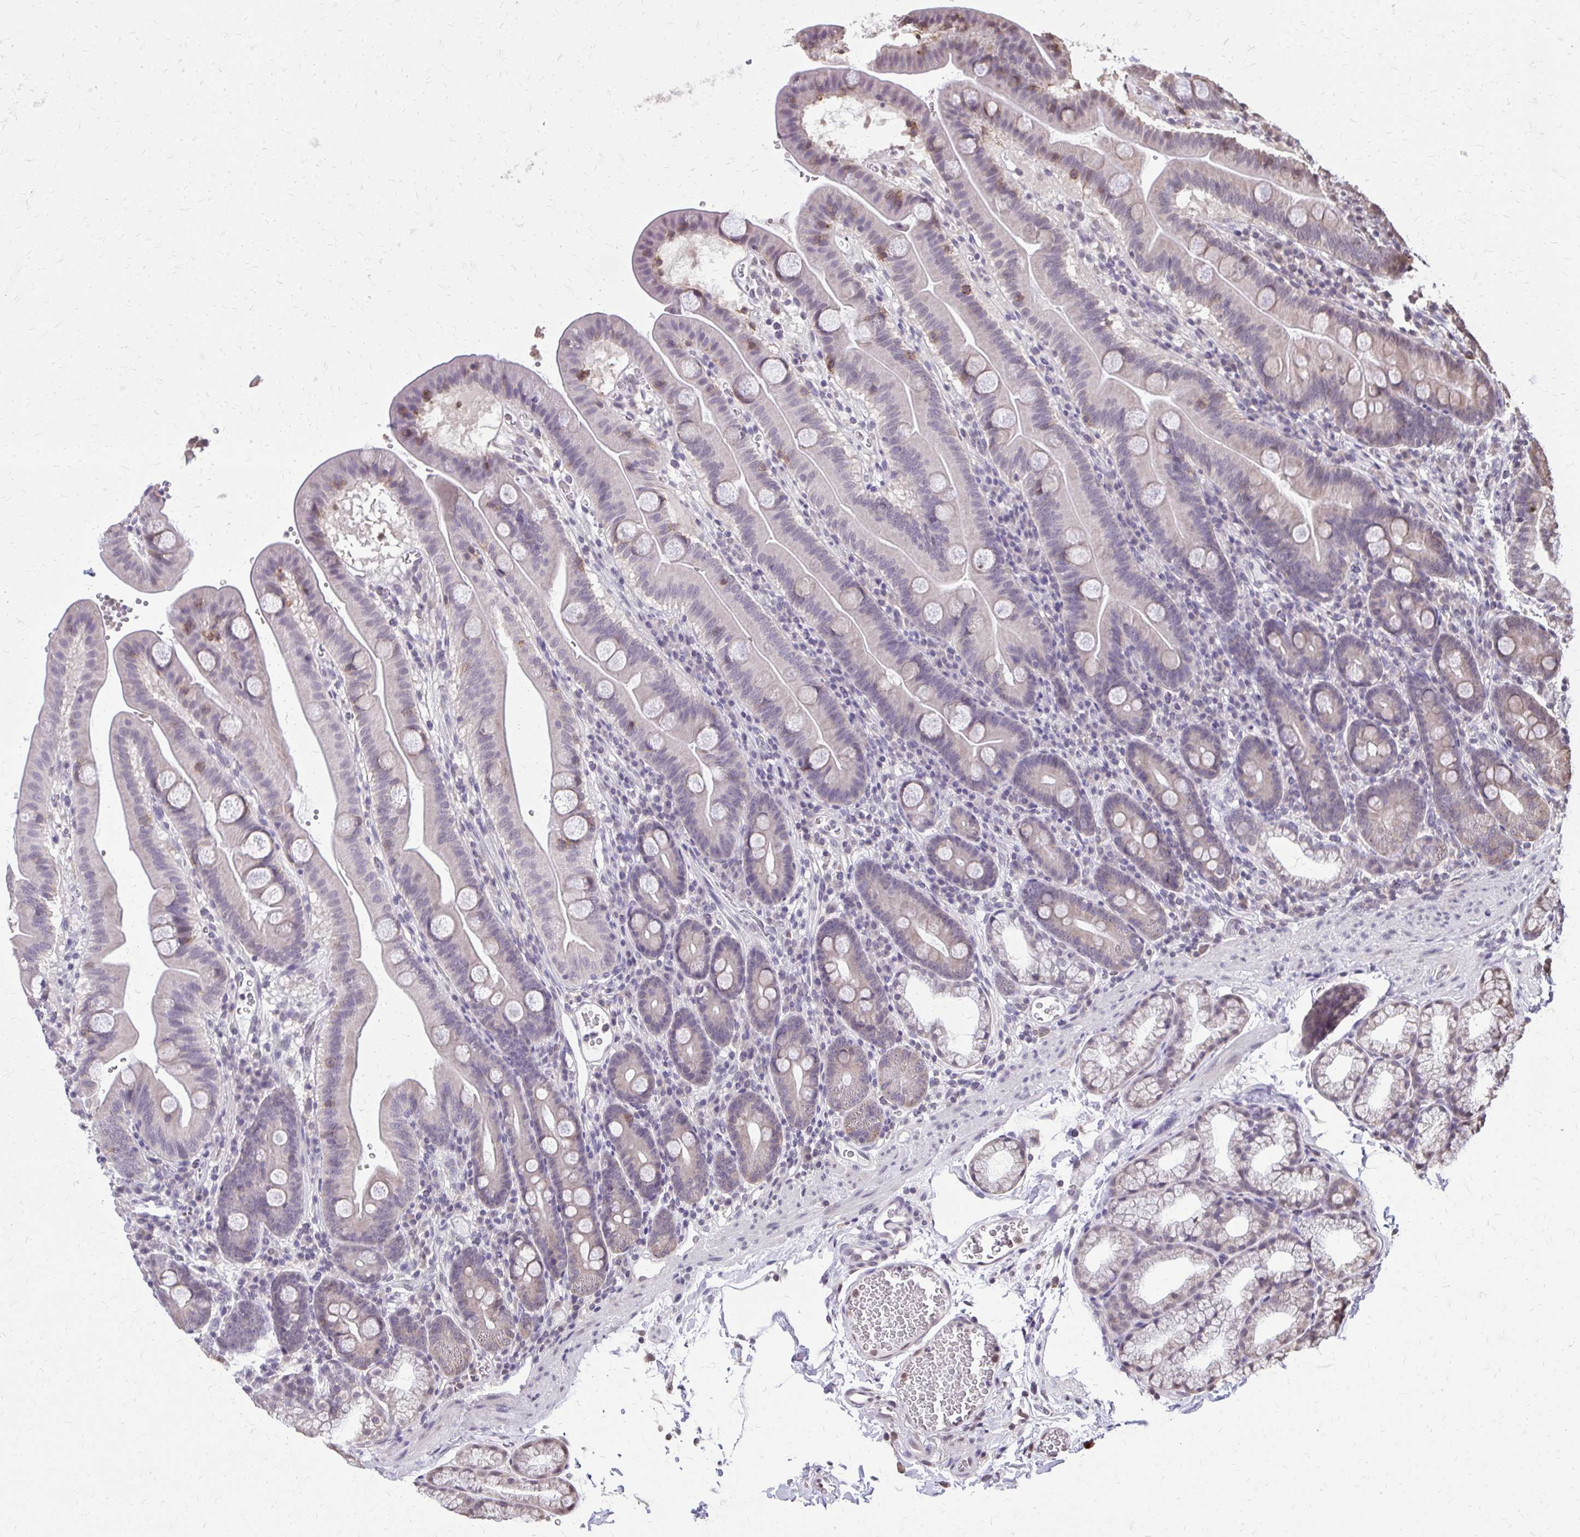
{"staining": {"intensity": "weak", "quantity": "<25%", "location": "cytoplasmic/membranous"}, "tissue": "duodenum", "cell_type": "Glandular cells", "image_type": "normal", "snomed": [{"axis": "morphology", "description": "Normal tissue, NOS"}, {"axis": "topography", "description": "Duodenum"}], "caption": "High magnification brightfield microscopy of benign duodenum stained with DAB (3,3'-diaminobenzidine) (brown) and counterstained with hematoxylin (blue): glandular cells show no significant positivity. The staining was performed using DAB (3,3'-diaminobenzidine) to visualize the protein expression in brown, while the nuclei were stained in blue with hematoxylin (Magnification: 20x).", "gene": "AKAP5", "patient": {"sex": "male", "age": 59}}